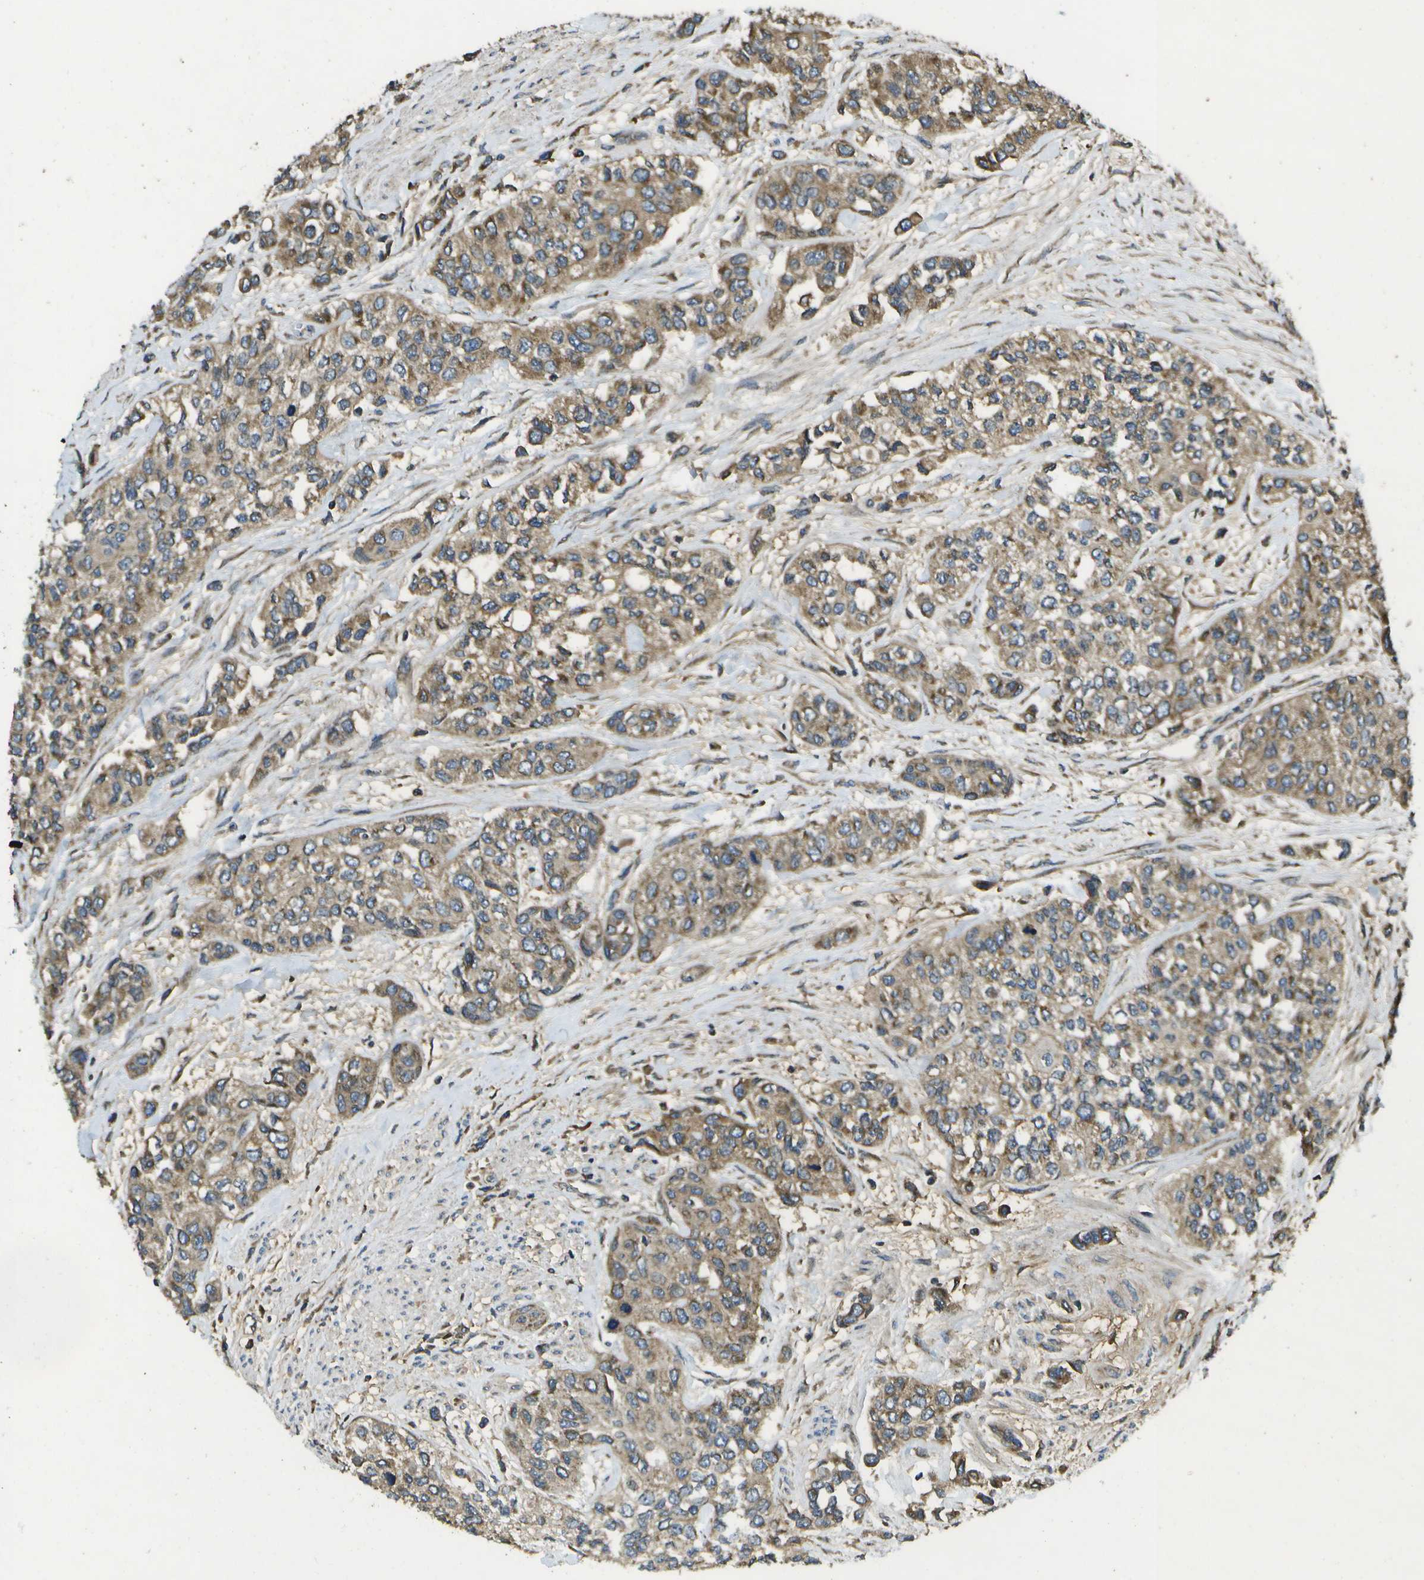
{"staining": {"intensity": "moderate", "quantity": ">75%", "location": "cytoplasmic/membranous"}, "tissue": "urothelial cancer", "cell_type": "Tumor cells", "image_type": "cancer", "snomed": [{"axis": "morphology", "description": "Urothelial carcinoma, High grade"}, {"axis": "topography", "description": "Urinary bladder"}], "caption": "High-grade urothelial carcinoma stained with a protein marker demonstrates moderate staining in tumor cells.", "gene": "HFE", "patient": {"sex": "female", "age": 56}}